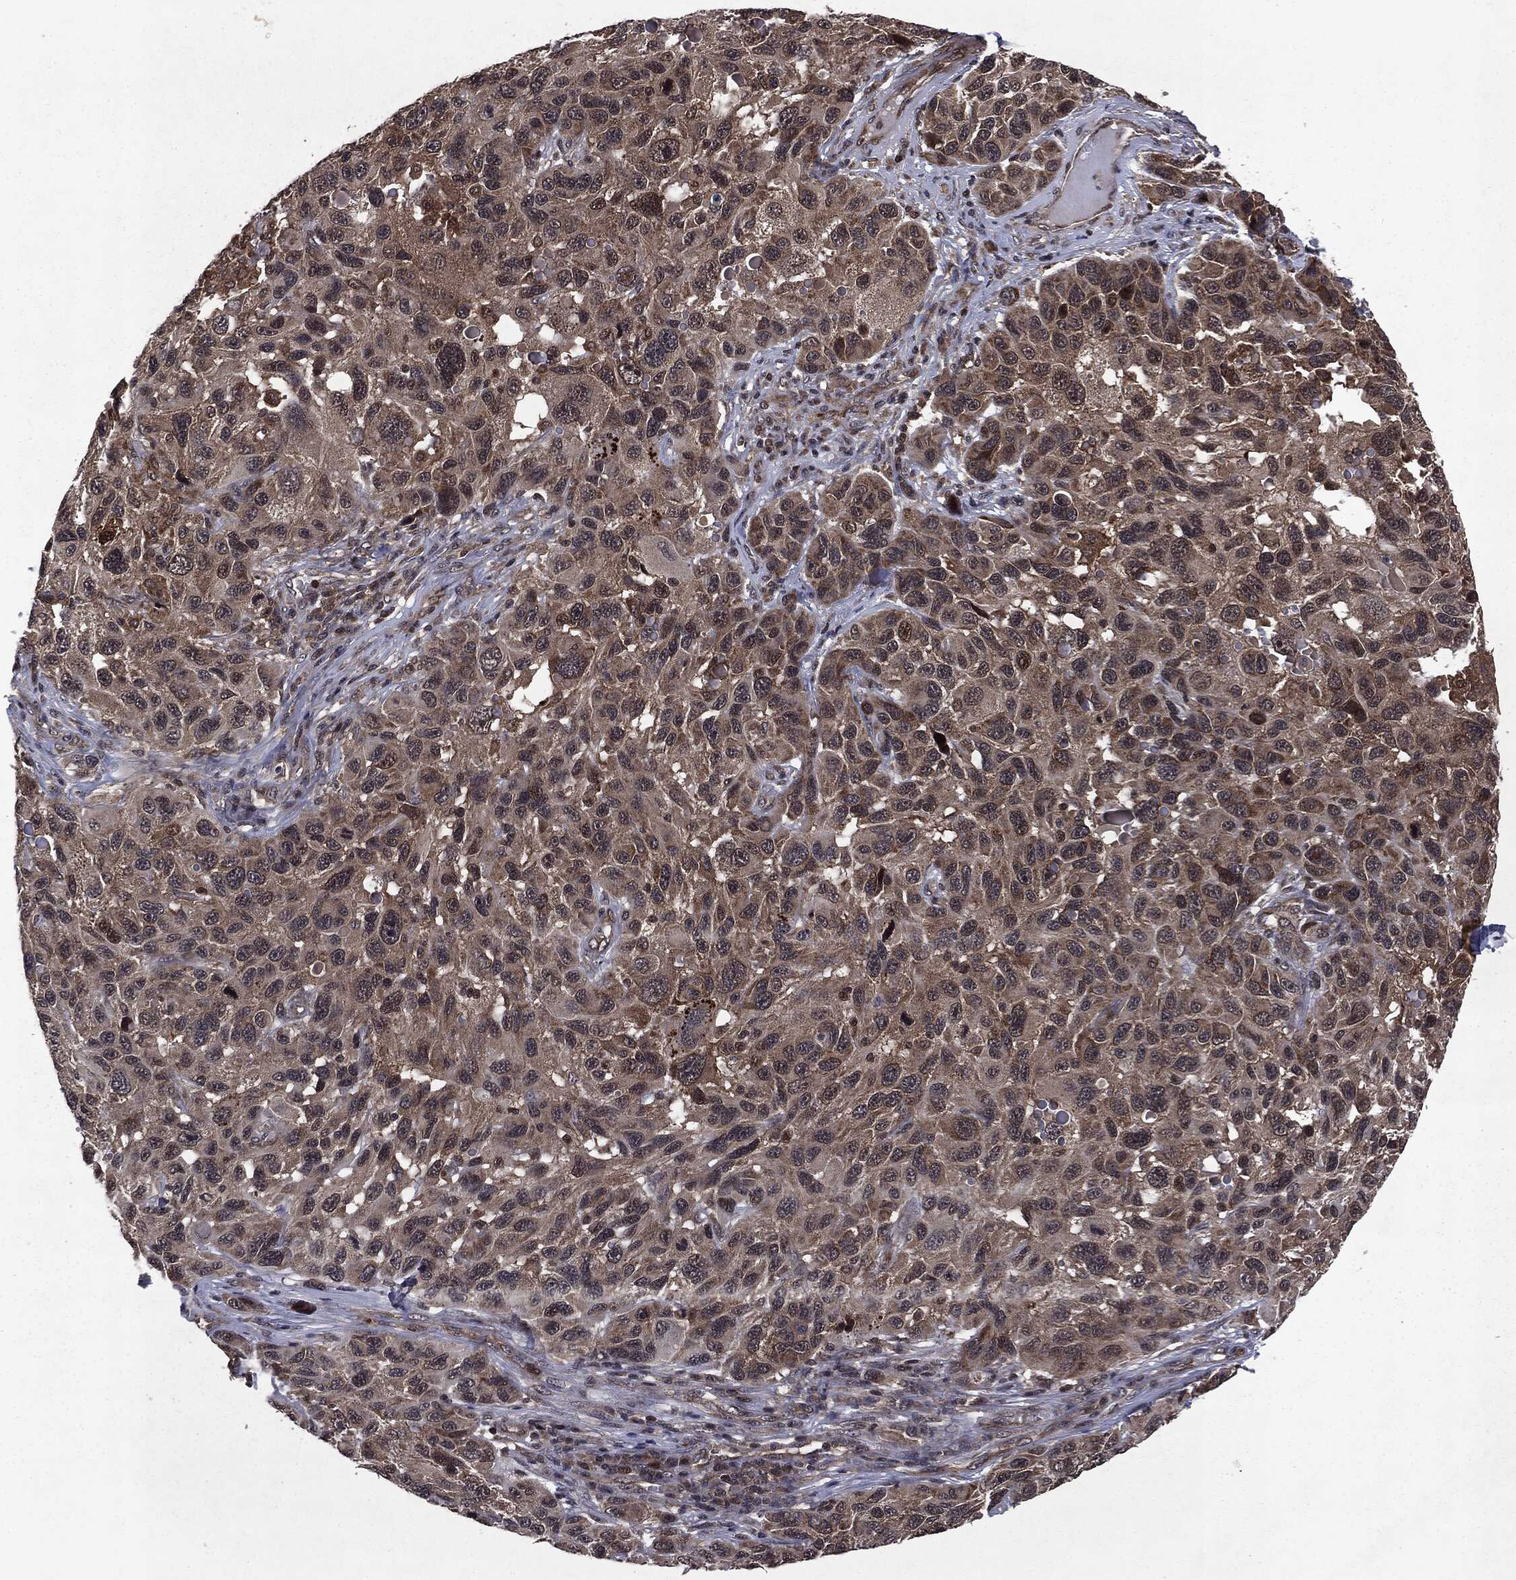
{"staining": {"intensity": "moderate", "quantity": "<25%", "location": "cytoplasmic/membranous"}, "tissue": "melanoma", "cell_type": "Tumor cells", "image_type": "cancer", "snomed": [{"axis": "morphology", "description": "Malignant melanoma, NOS"}, {"axis": "topography", "description": "Skin"}], "caption": "A brown stain highlights moderate cytoplasmic/membranous positivity of a protein in human malignant melanoma tumor cells.", "gene": "STAU2", "patient": {"sex": "male", "age": 53}}